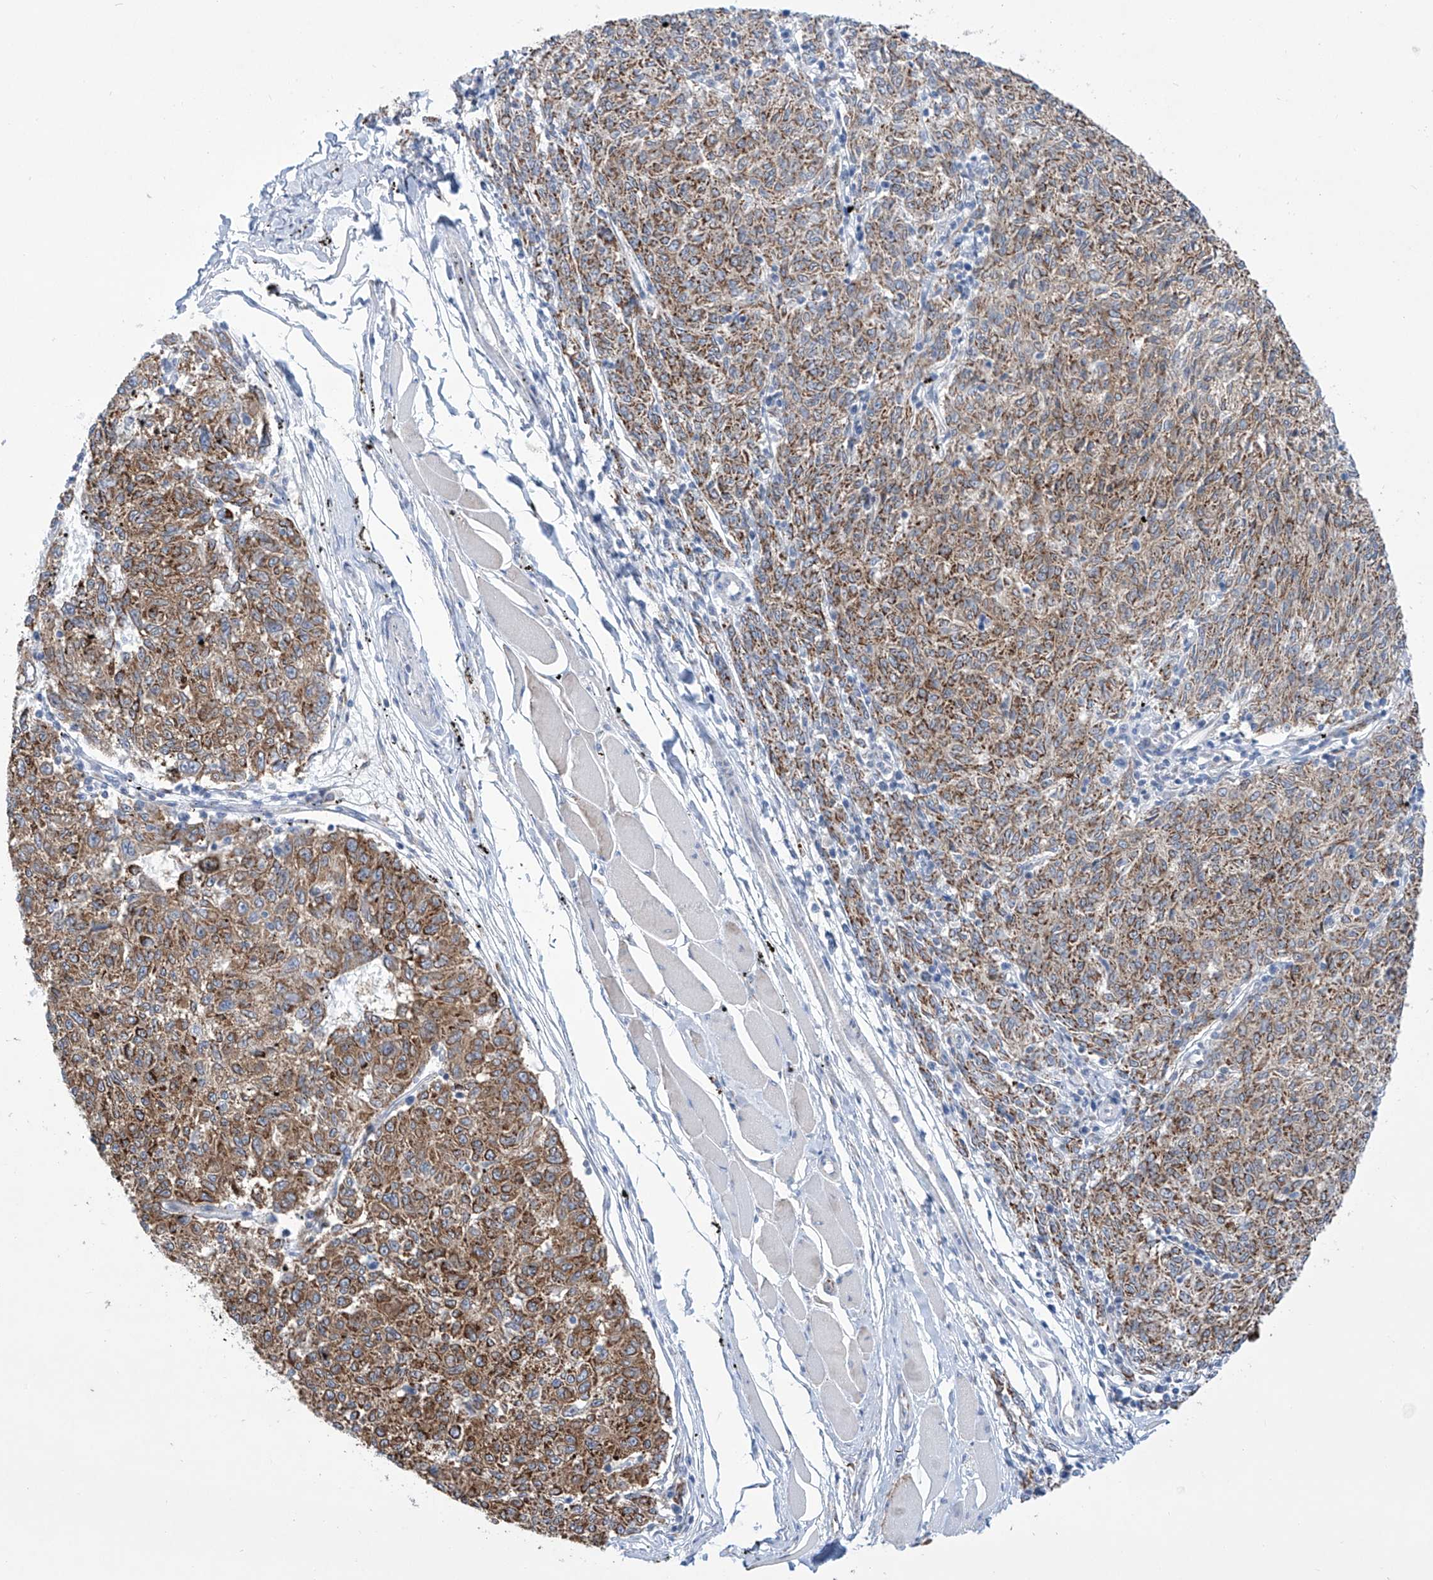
{"staining": {"intensity": "moderate", "quantity": ">75%", "location": "cytoplasmic/membranous"}, "tissue": "melanoma", "cell_type": "Tumor cells", "image_type": "cancer", "snomed": [{"axis": "morphology", "description": "Malignant melanoma, NOS"}, {"axis": "topography", "description": "Skin"}], "caption": "Malignant melanoma stained with immunohistochemistry (IHC) exhibits moderate cytoplasmic/membranous expression in approximately >75% of tumor cells. The protein is stained brown, and the nuclei are stained in blue (DAB IHC with brightfield microscopy, high magnification).", "gene": "ALDH6A1", "patient": {"sex": "female", "age": 72}}